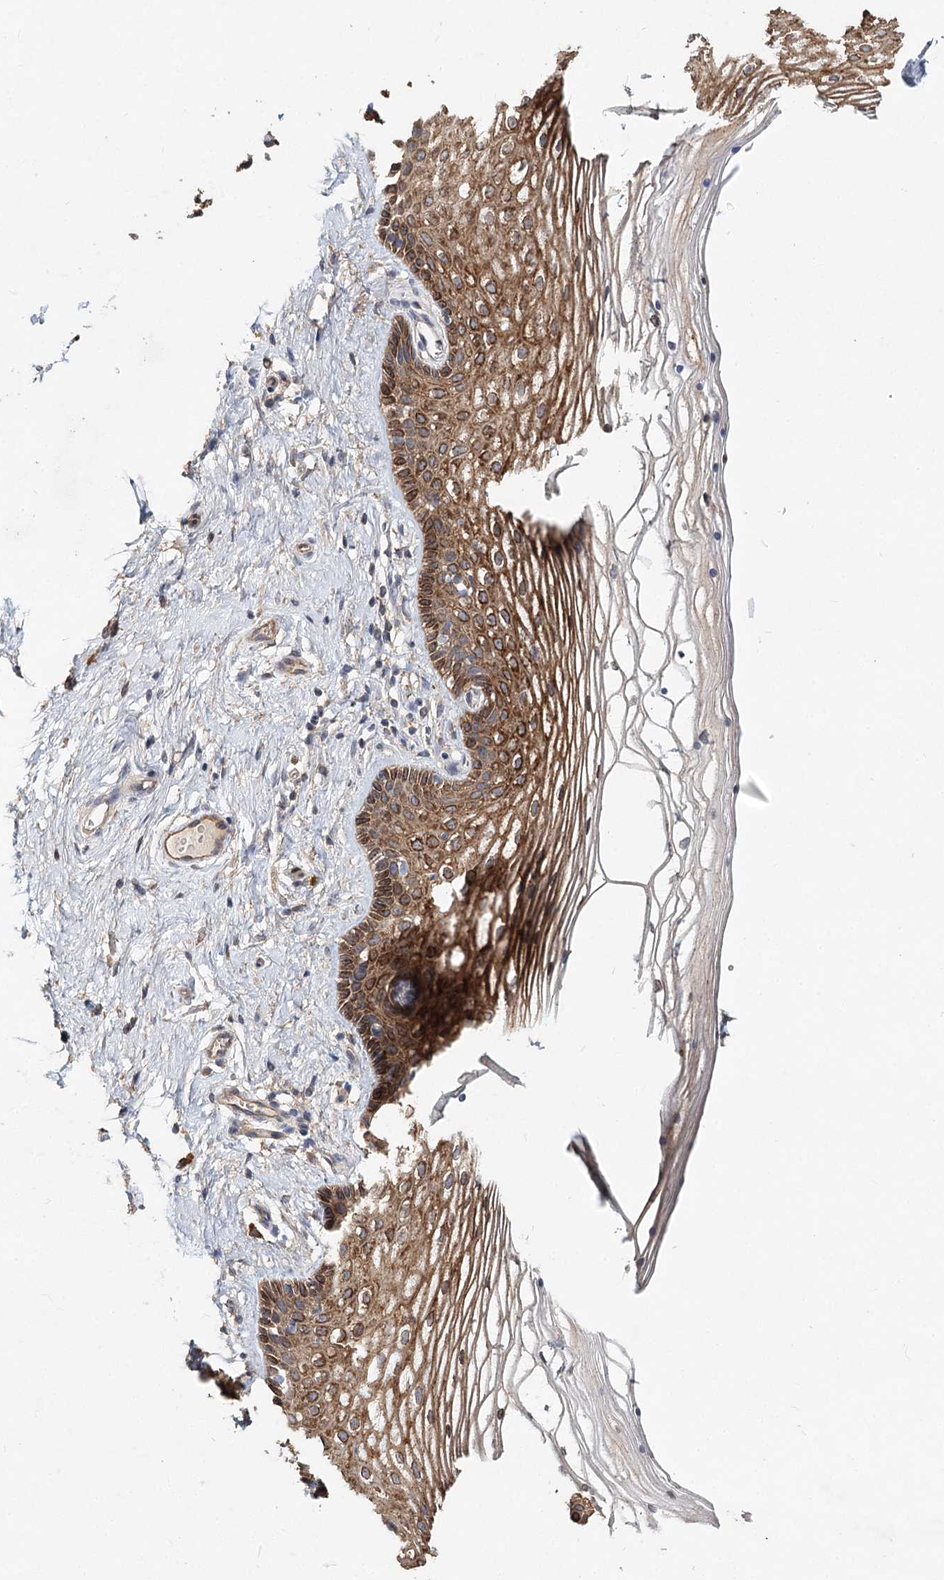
{"staining": {"intensity": "strong", "quantity": ">75%", "location": "cytoplasmic/membranous"}, "tissue": "vagina", "cell_type": "Squamous epithelial cells", "image_type": "normal", "snomed": [{"axis": "morphology", "description": "Normal tissue, NOS"}, {"axis": "topography", "description": "Vagina"}], "caption": "Protein expression by immunohistochemistry displays strong cytoplasmic/membranous staining in about >75% of squamous epithelial cells in benign vagina.", "gene": "TMEM218", "patient": {"sex": "female", "age": 46}}